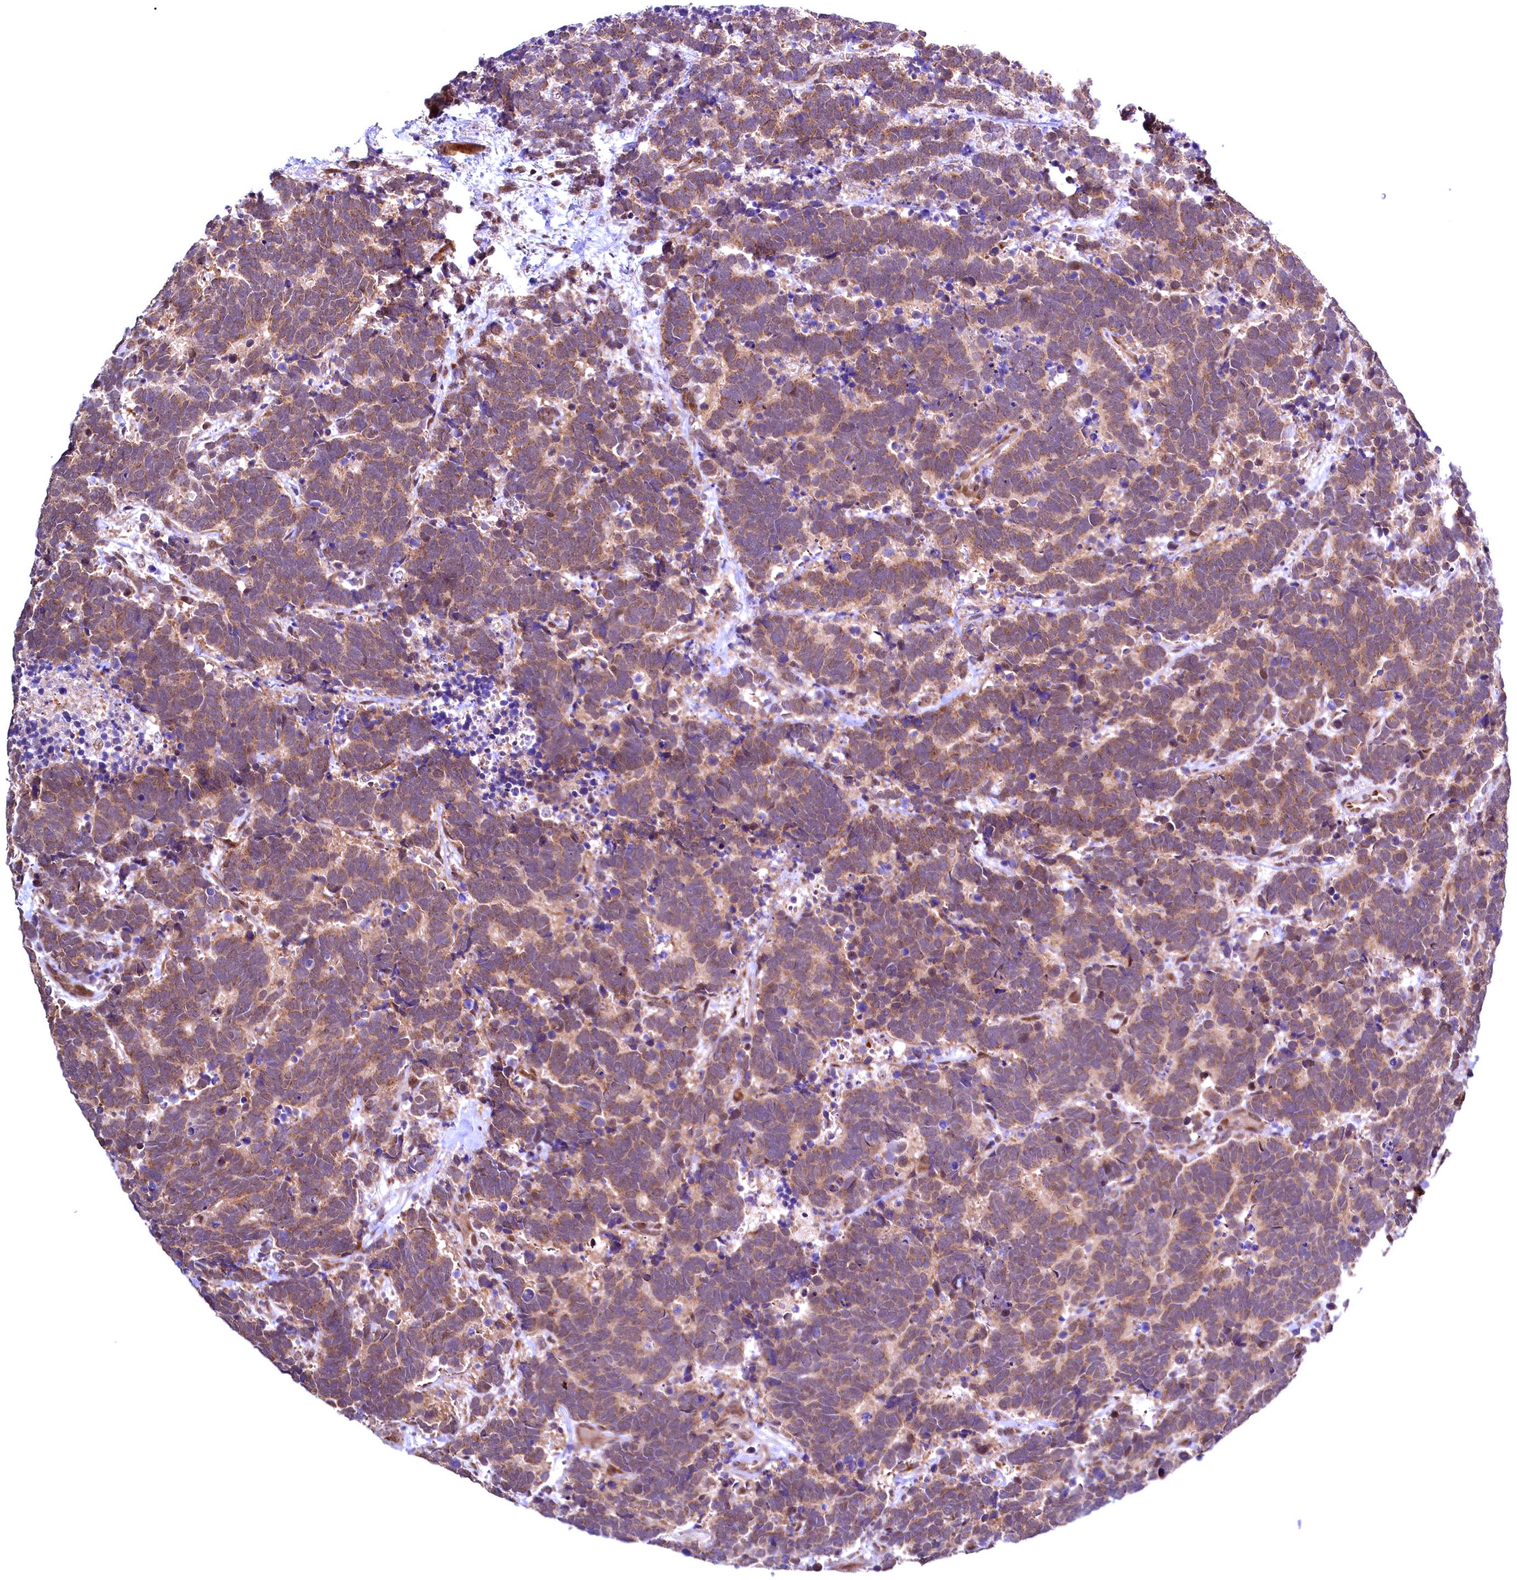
{"staining": {"intensity": "moderate", "quantity": ">75%", "location": "cytoplasmic/membranous"}, "tissue": "carcinoid", "cell_type": "Tumor cells", "image_type": "cancer", "snomed": [{"axis": "morphology", "description": "Carcinoma, NOS"}, {"axis": "morphology", "description": "Carcinoid, malignant, NOS"}, {"axis": "topography", "description": "Urinary bladder"}], "caption": "Immunohistochemistry of human carcinoid (malignant) exhibits medium levels of moderate cytoplasmic/membranous expression in approximately >75% of tumor cells.", "gene": "RBFA", "patient": {"sex": "male", "age": 57}}